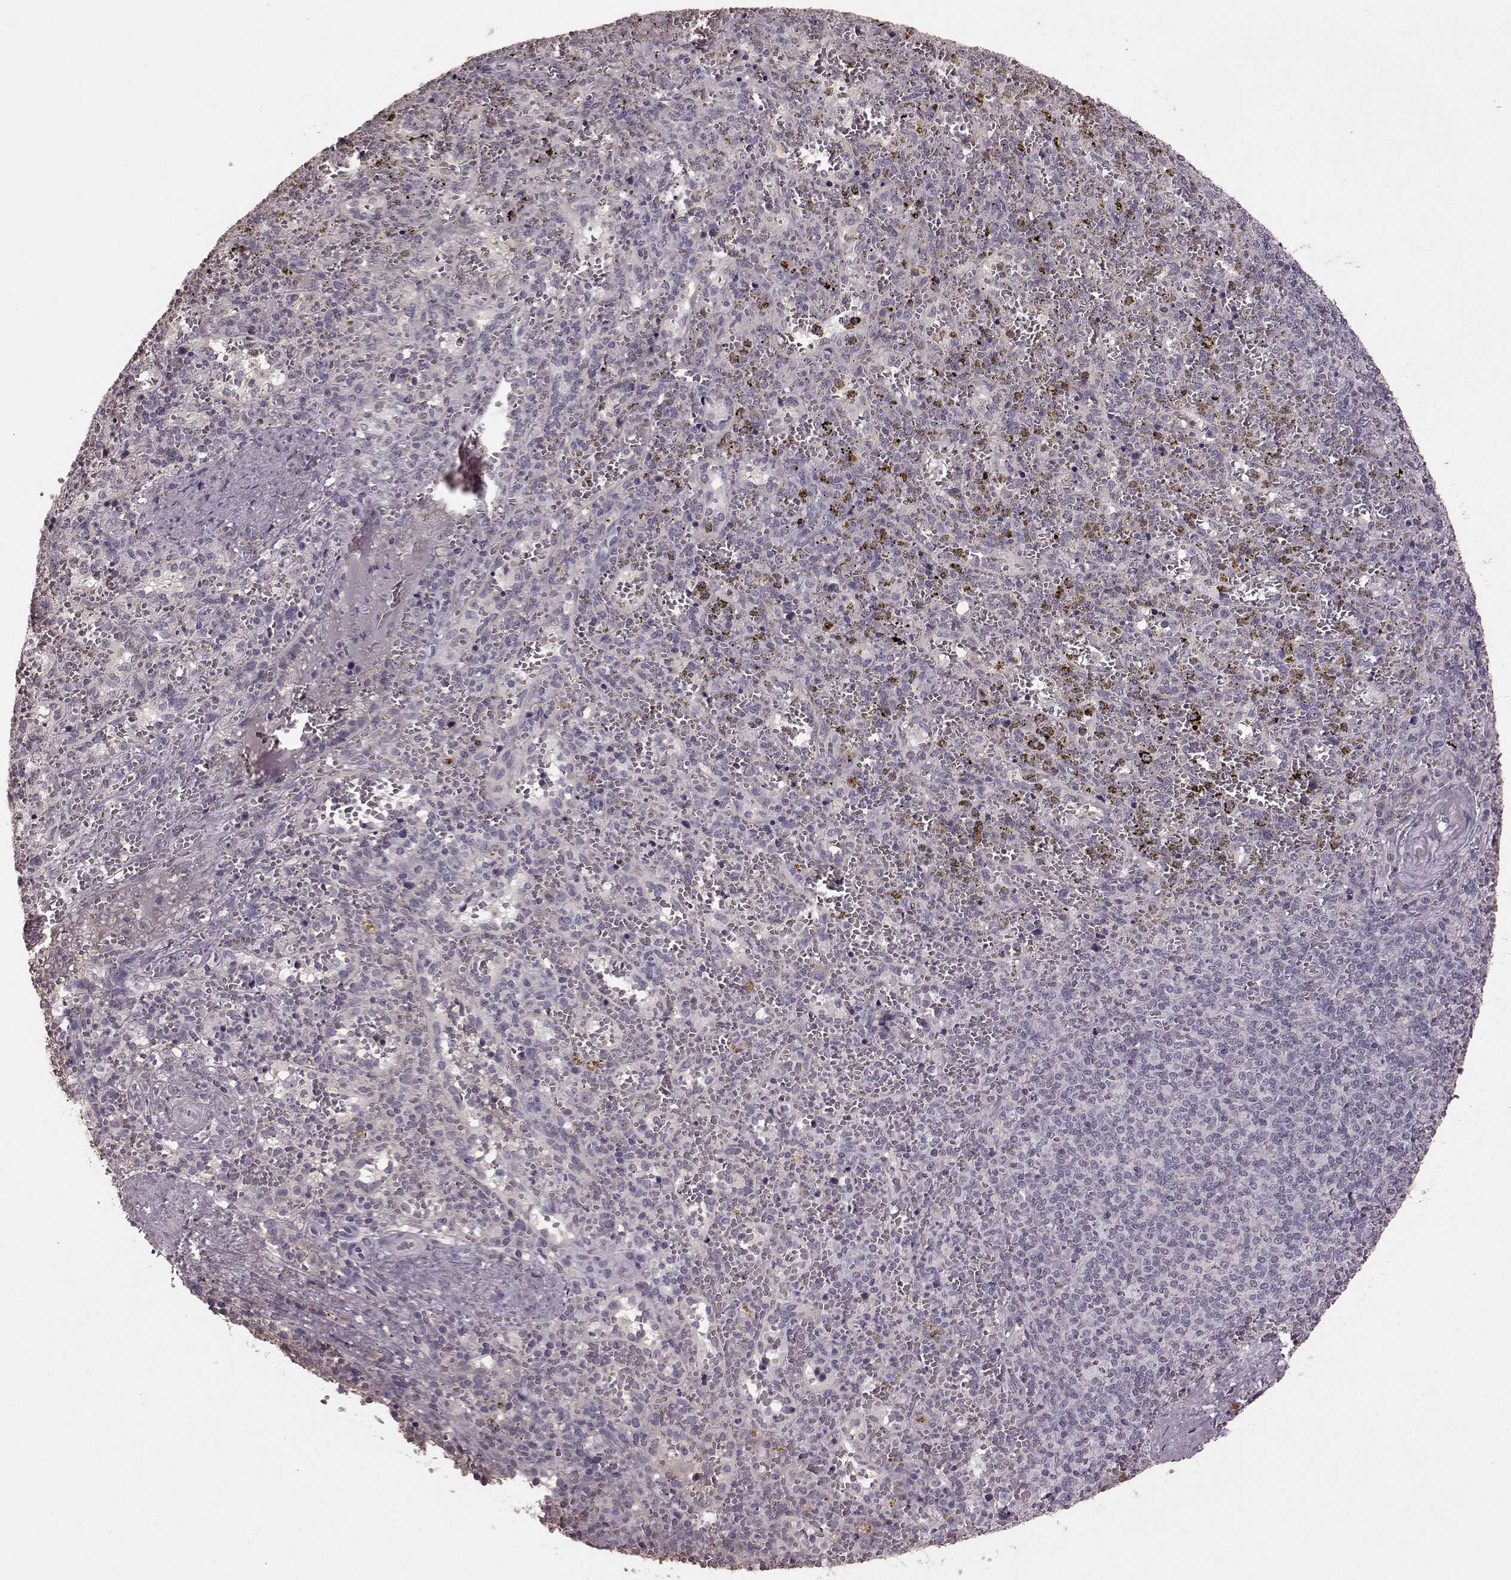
{"staining": {"intensity": "negative", "quantity": "none", "location": "none"}, "tissue": "spleen", "cell_type": "Cells in red pulp", "image_type": "normal", "snomed": [{"axis": "morphology", "description": "Normal tissue, NOS"}, {"axis": "topography", "description": "Spleen"}], "caption": "A high-resolution histopathology image shows immunohistochemistry staining of unremarkable spleen, which shows no significant expression in cells in red pulp. (DAB (3,3'-diaminobenzidine) IHC, high magnification).", "gene": "FRRS1L", "patient": {"sex": "female", "age": 50}}